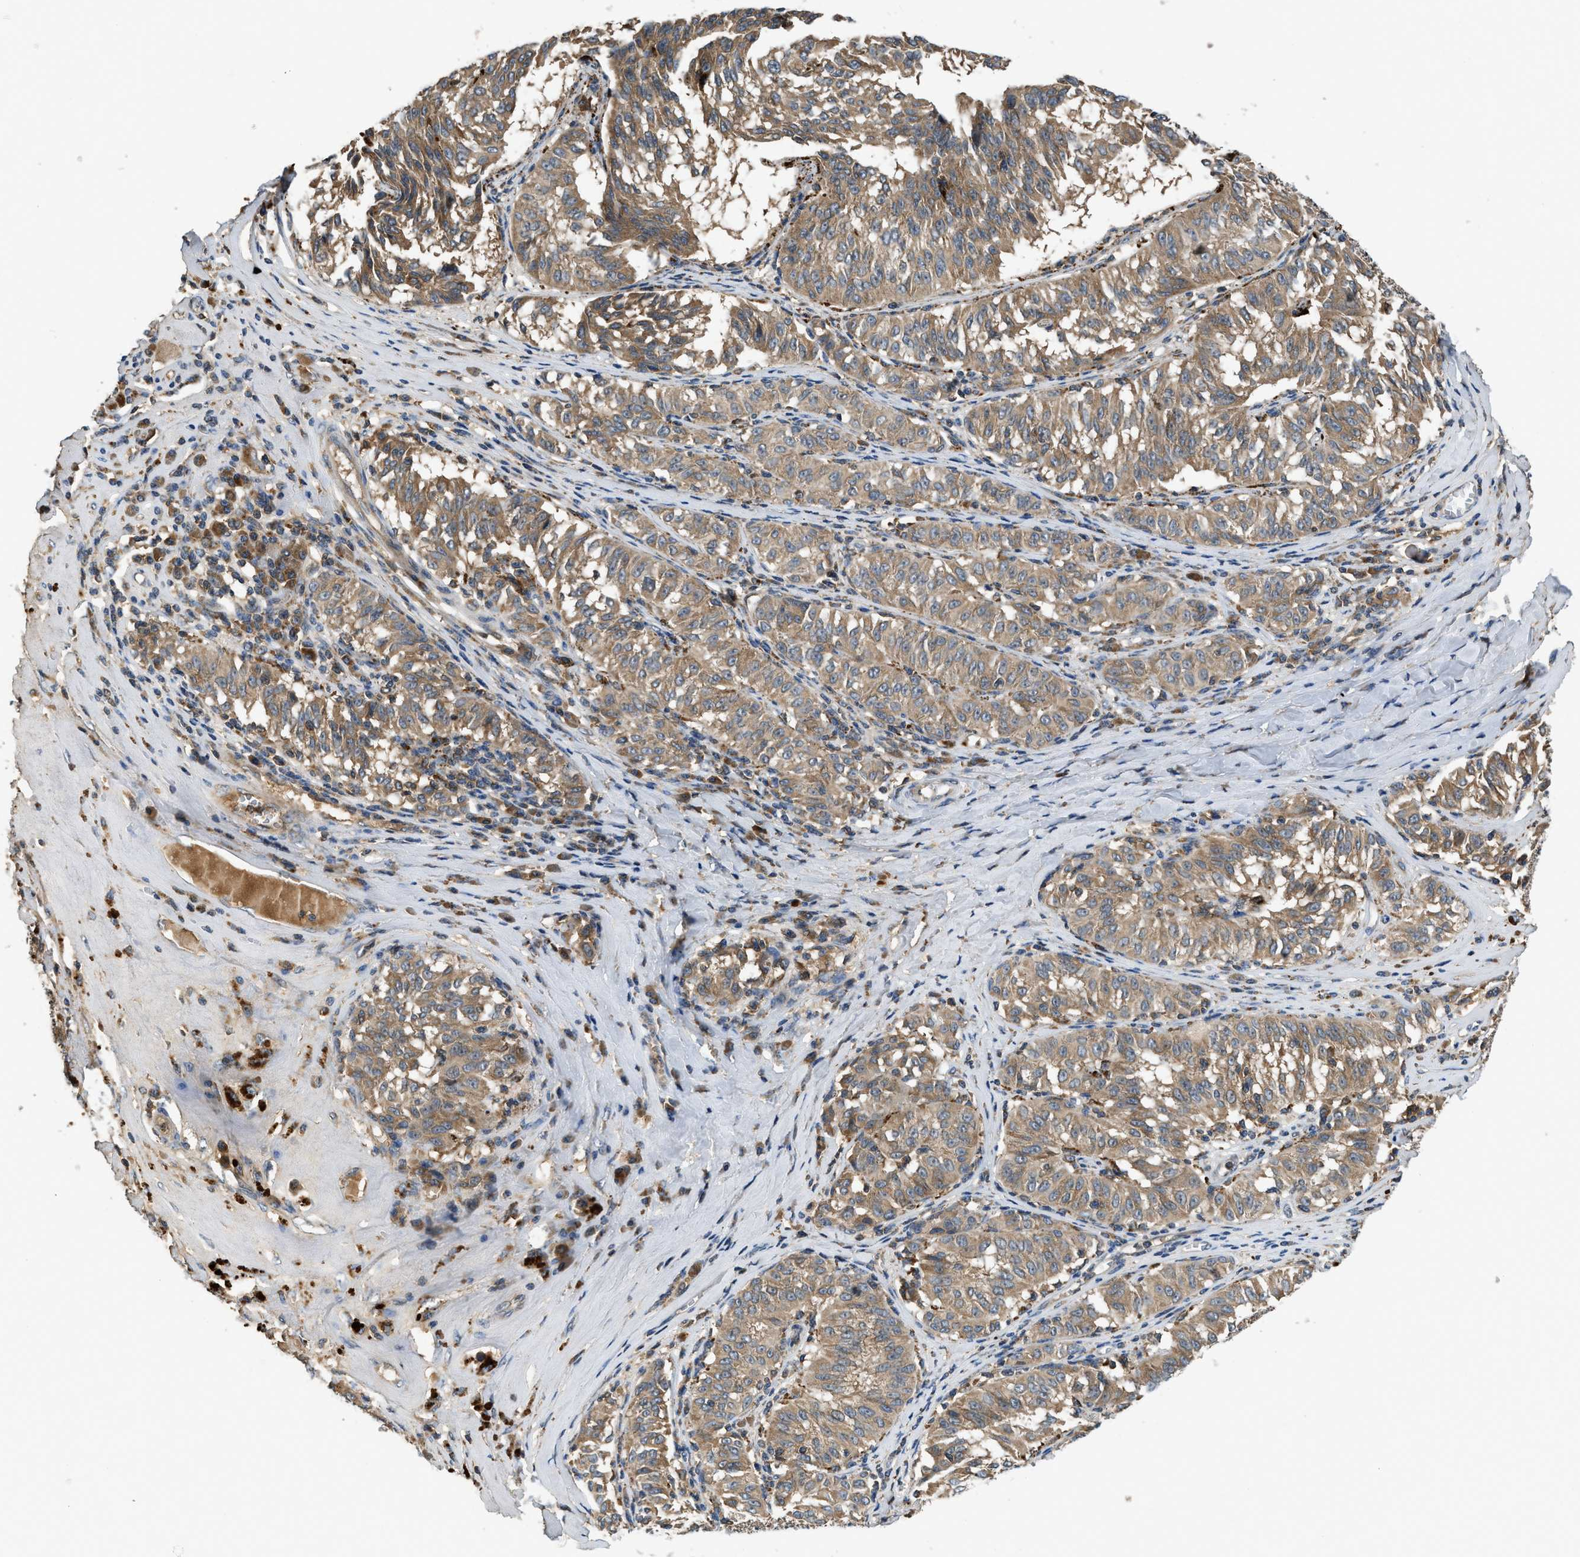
{"staining": {"intensity": "moderate", "quantity": ">75%", "location": "cytoplasmic/membranous"}, "tissue": "melanoma", "cell_type": "Tumor cells", "image_type": "cancer", "snomed": [{"axis": "morphology", "description": "Malignant melanoma, NOS"}, {"axis": "topography", "description": "Skin"}], "caption": "IHC of human melanoma exhibits medium levels of moderate cytoplasmic/membranous positivity in about >75% of tumor cells.", "gene": "PAFAH2", "patient": {"sex": "female", "age": 72}}